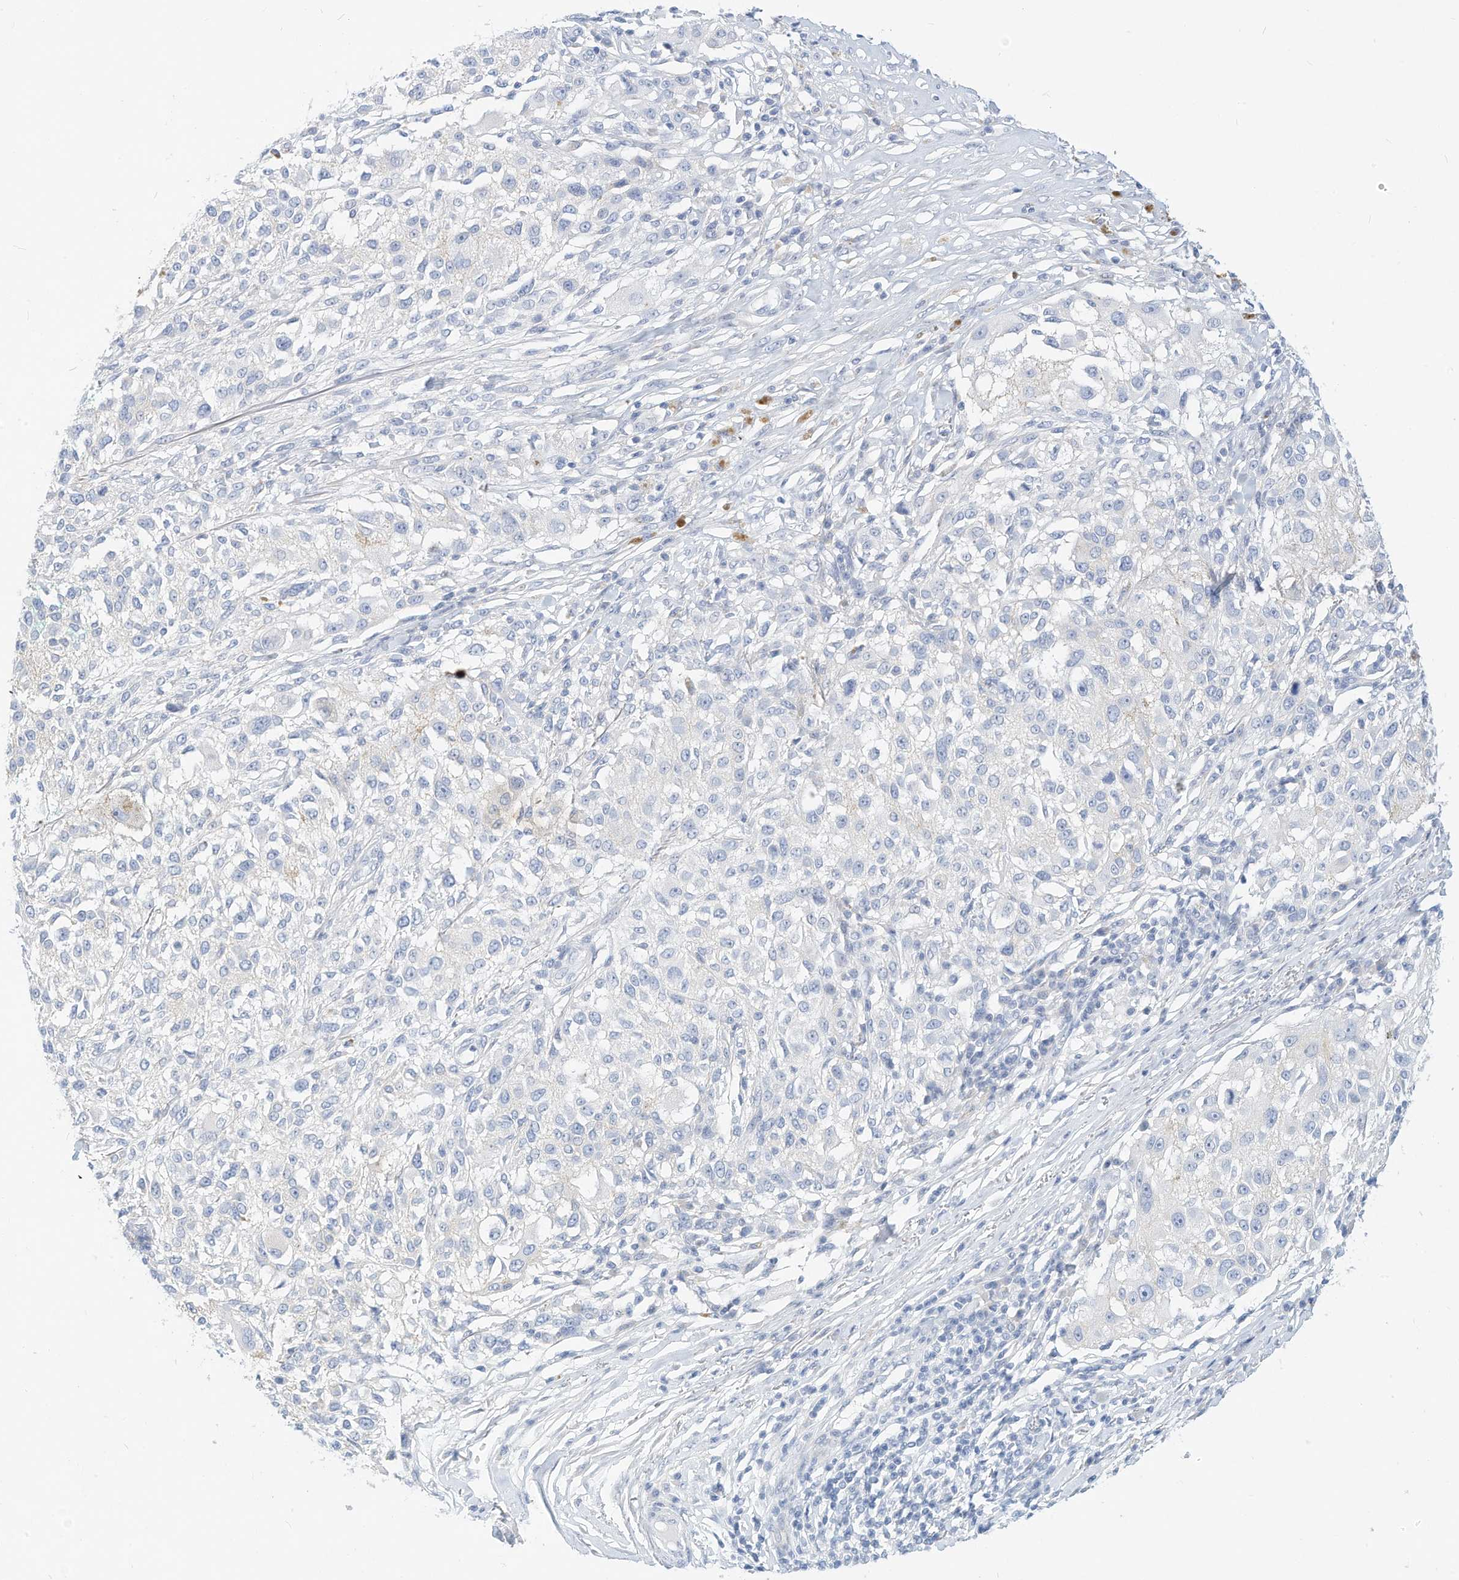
{"staining": {"intensity": "negative", "quantity": "none", "location": "none"}, "tissue": "melanoma", "cell_type": "Tumor cells", "image_type": "cancer", "snomed": [{"axis": "morphology", "description": "Necrosis, NOS"}, {"axis": "morphology", "description": "Malignant melanoma, NOS"}, {"axis": "topography", "description": "Skin"}], "caption": "DAB (3,3'-diaminobenzidine) immunohistochemical staining of melanoma demonstrates no significant expression in tumor cells.", "gene": "SPOCD1", "patient": {"sex": "female", "age": 87}}